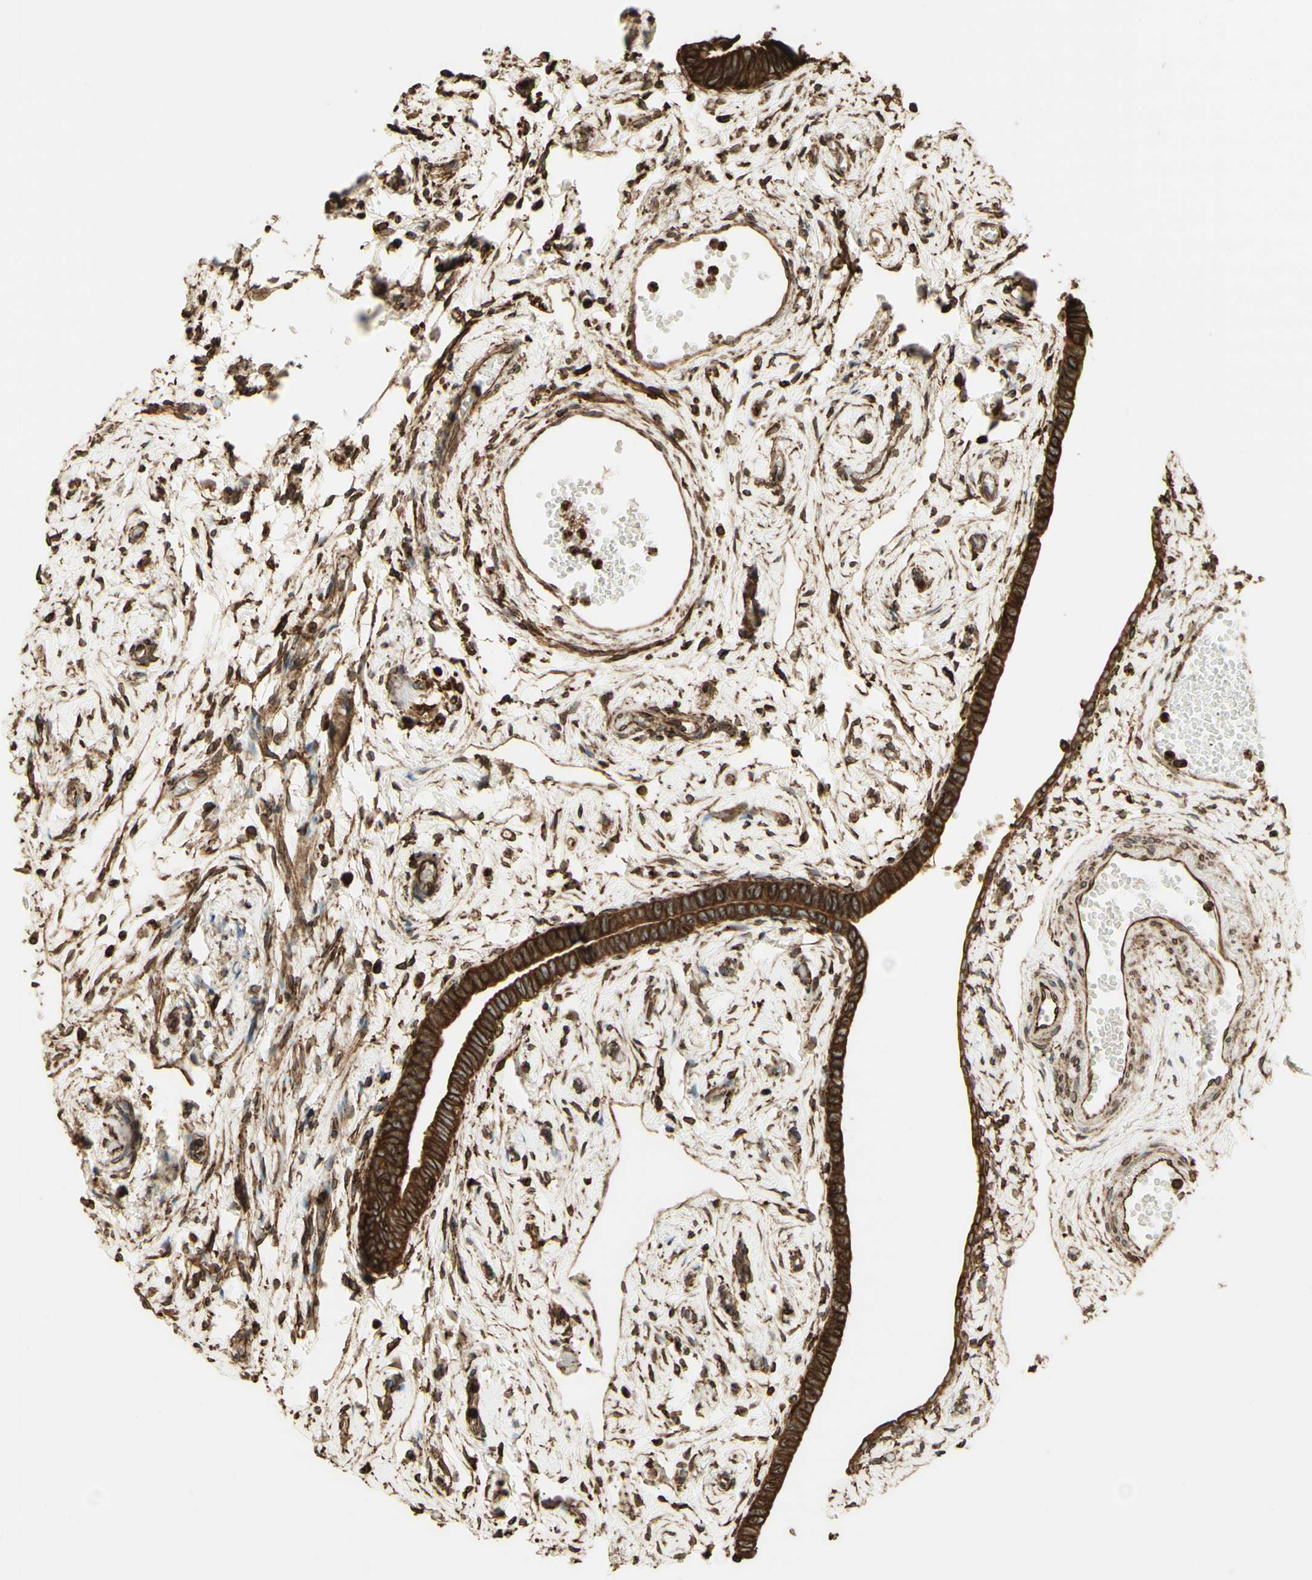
{"staining": {"intensity": "strong", "quantity": ">75%", "location": "cytoplasmic/membranous"}, "tissue": "fallopian tube", "cell_type": "Glandular cells", "image_type": "normal", "snomed": [{"axis": "morphology", "description": "Normal tissue, NOS"}, {"axis": "topography", "description": "Fallopian tube"}], "caption": "Immunohistochemical staining of normal human fallopian tube exhibits >75% levels of strong cytoplasmic/membranous protein expression in approximately >75% of glandular cells.", "gene": "CANX", "patient": {"sex": "female", "age": 71}}